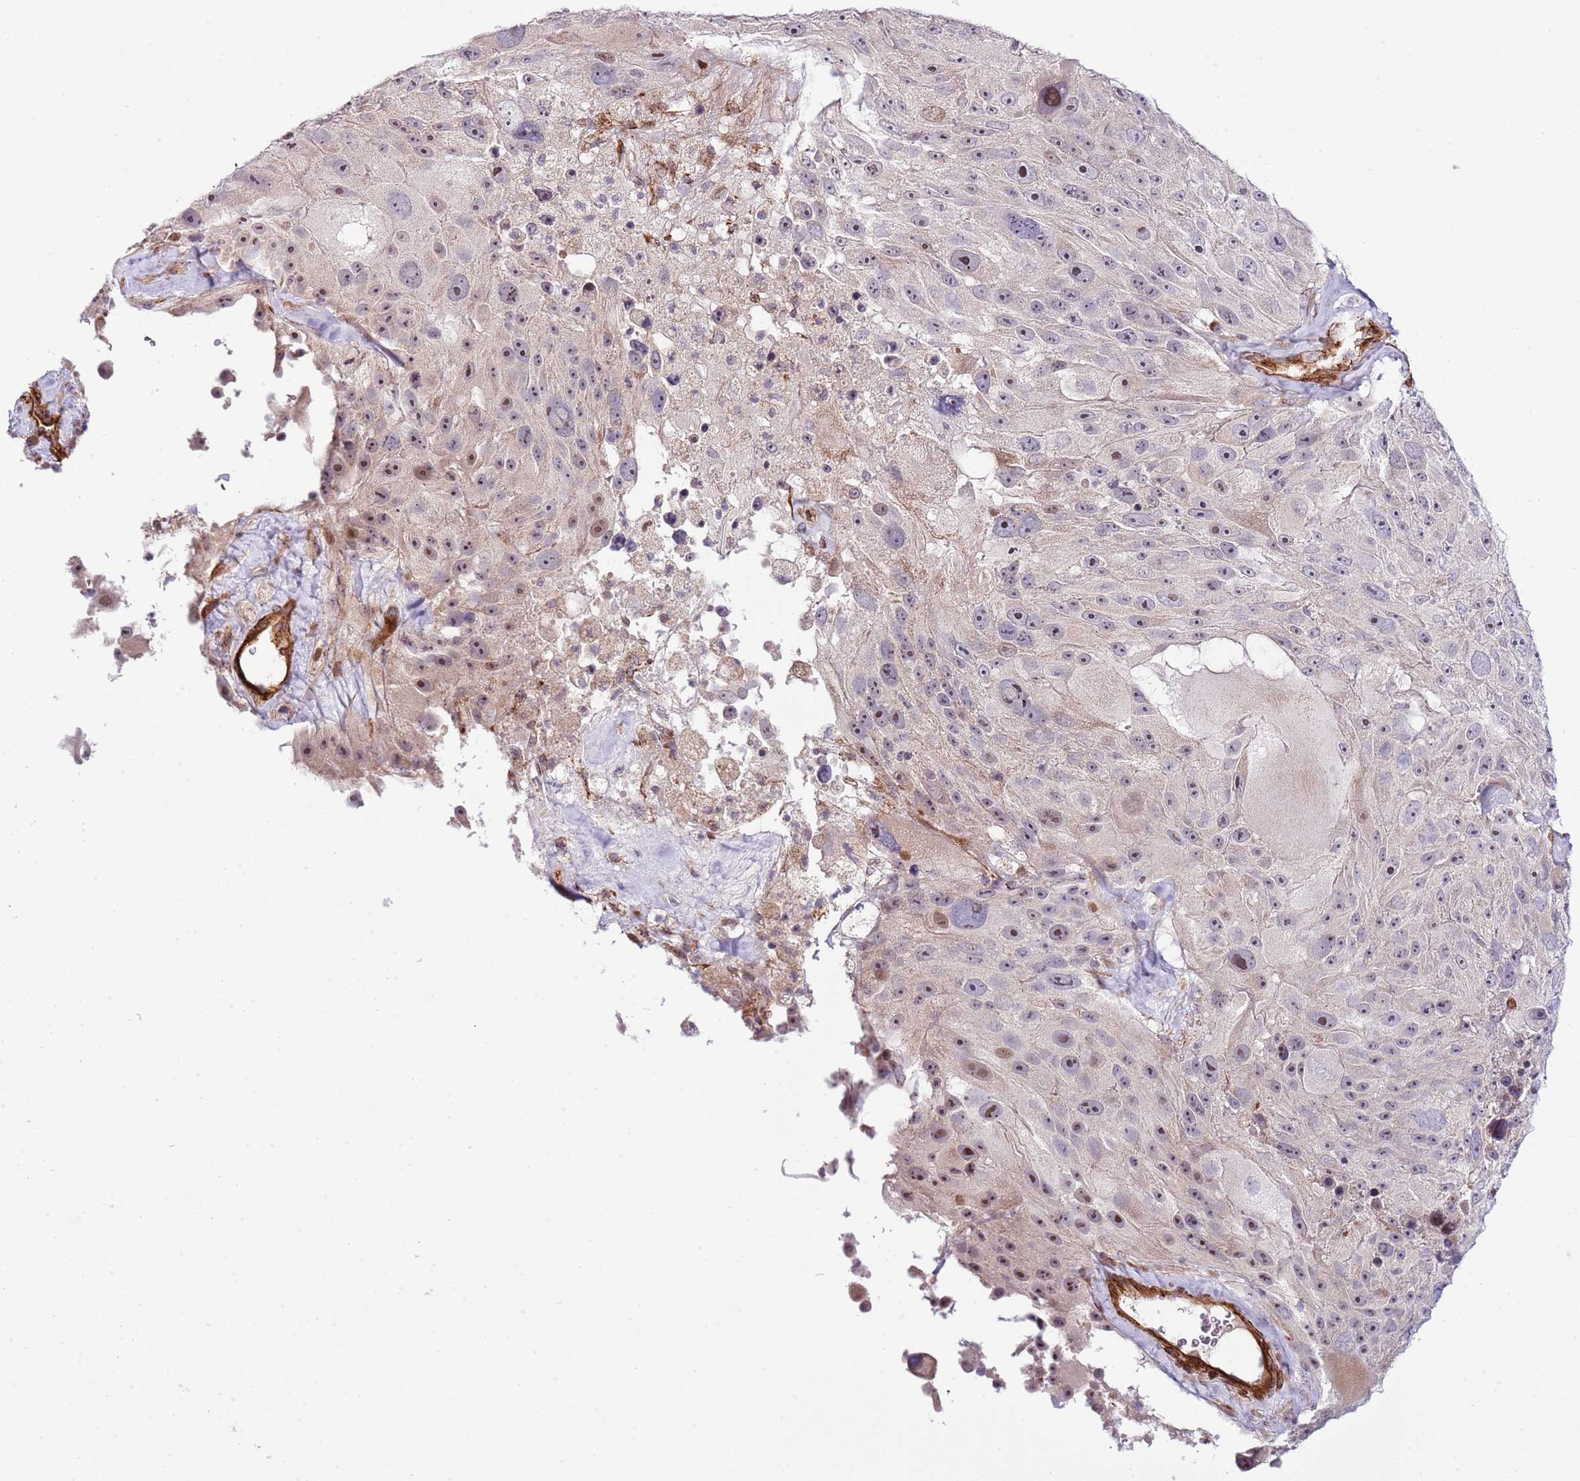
{"staining": {"intensity": "moderate", "quantity": "<25%", "location": "nuclear"}, "tissue": "melanoma", "cell_type": "Tumor cells", "image_type": "cancer", "snomed": [{"axis": "morphology", "description": "Malignant melanoma, Metastatic site"}, {"axis": "topography", "description": "Lymph node"}], "caption": "Immunohistochemistry (IHC) (DAB) staining of melanoma demonstrates moderate nuclear protein positivity in approximately <25% of tumor cells. The protein of interest is shown in brown color, while the nuclei are stained blue.", "gene": "NEK3", "patient": {"sex": "male", "age": 62}}